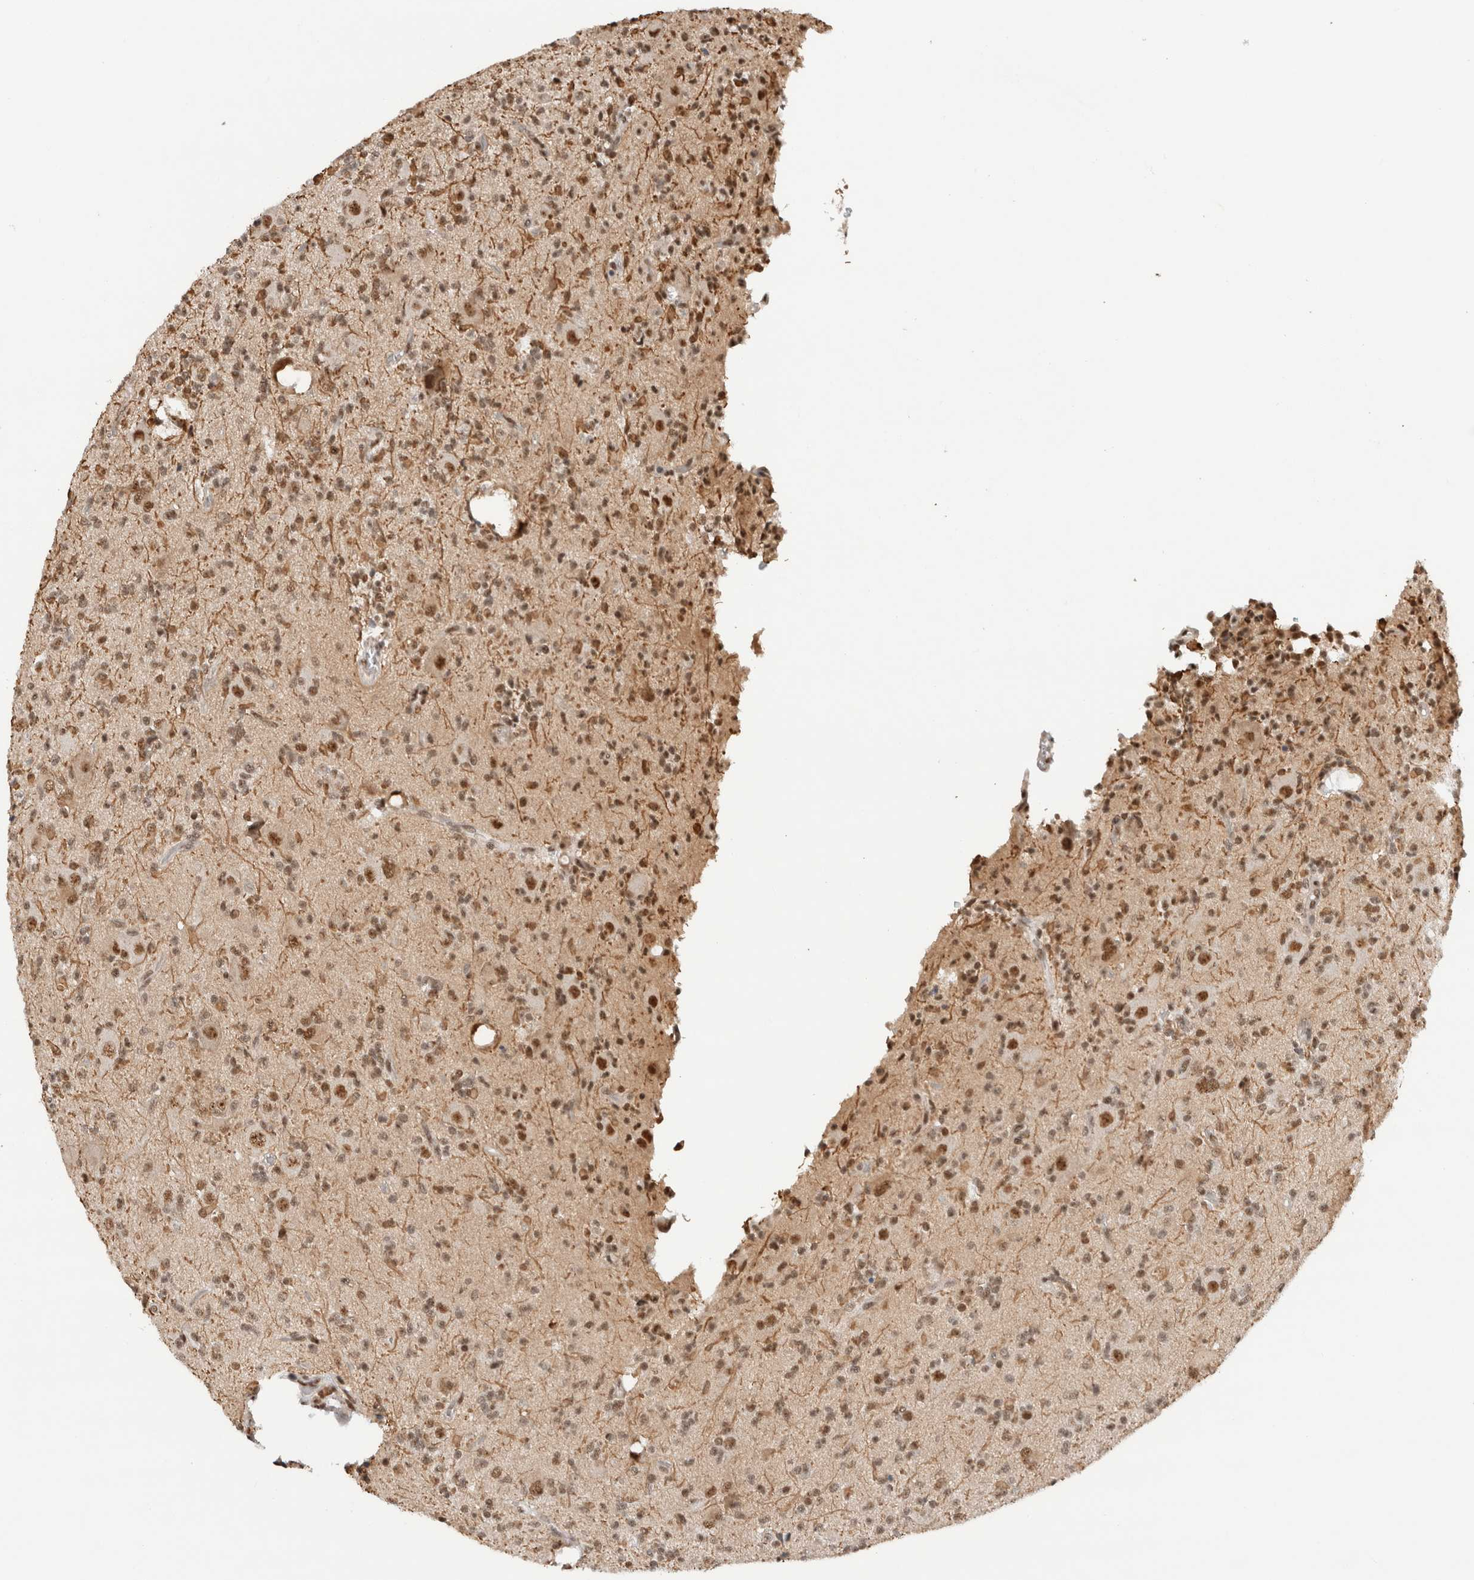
{"staining": {"intensity": "moderate", "quantity": ">75%", "location": "nuclear"}, "tissue": "glioma", "cell_type": "Tumor cells", "image_type": "cancer", "snomed": [{"axis": "morphology", "description": "Glioma, malignant, High grade"}, {"axis": "topography", "description": "Brain"}], "caption": "About >75% of tumor cells in human glioma demonstrate moderate nuclear protein staining as visualized by brown immunohistochemical staining.", "gene": "NCAPG2", "patient": {"sex": "male", "age": 34}}